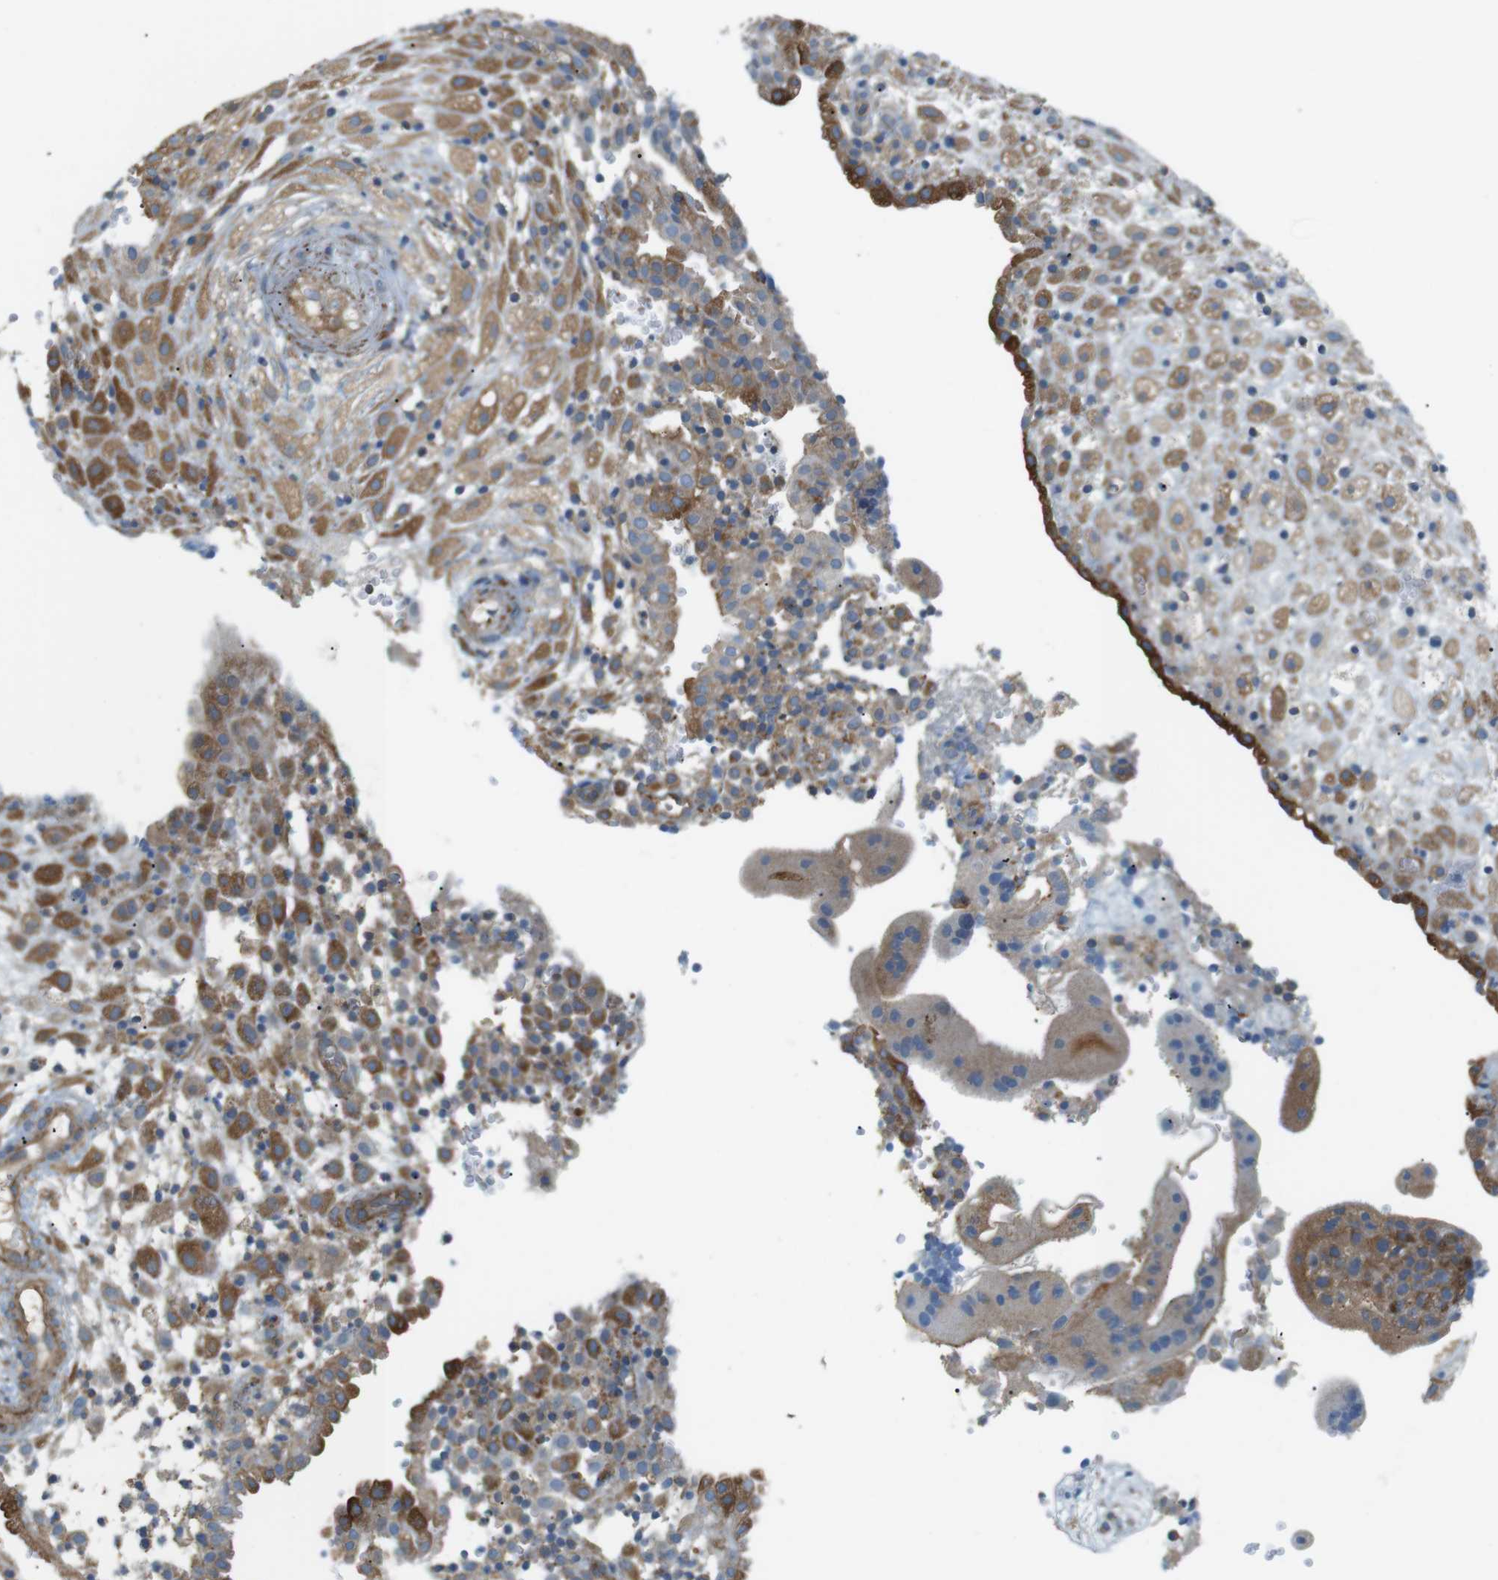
{"staining": {"intensity": "moderate", "quantity": ">75%", "location": "cytoplasmic/membranous"}, "tissue": "placenta", "cell_type": "Decidual cells", "image_type": "normal", "snomed": [{"axis": "morphology", "description": "Normal tissue, NOS"}, {"axis": "topography", "description": "Placenta"}], "caption": "A photomicrograph of placenta stained for a protein displays moderate cytoplasmic/membranous brown staining in decidual cells. The staining was performed using DAB to visualize the protein expression in brown, while the nuclei were stained in blue with hematoxylin (Magnification: 20x).", "gene": "PEPD", "patient": {"sex": "female", "age": 18}}